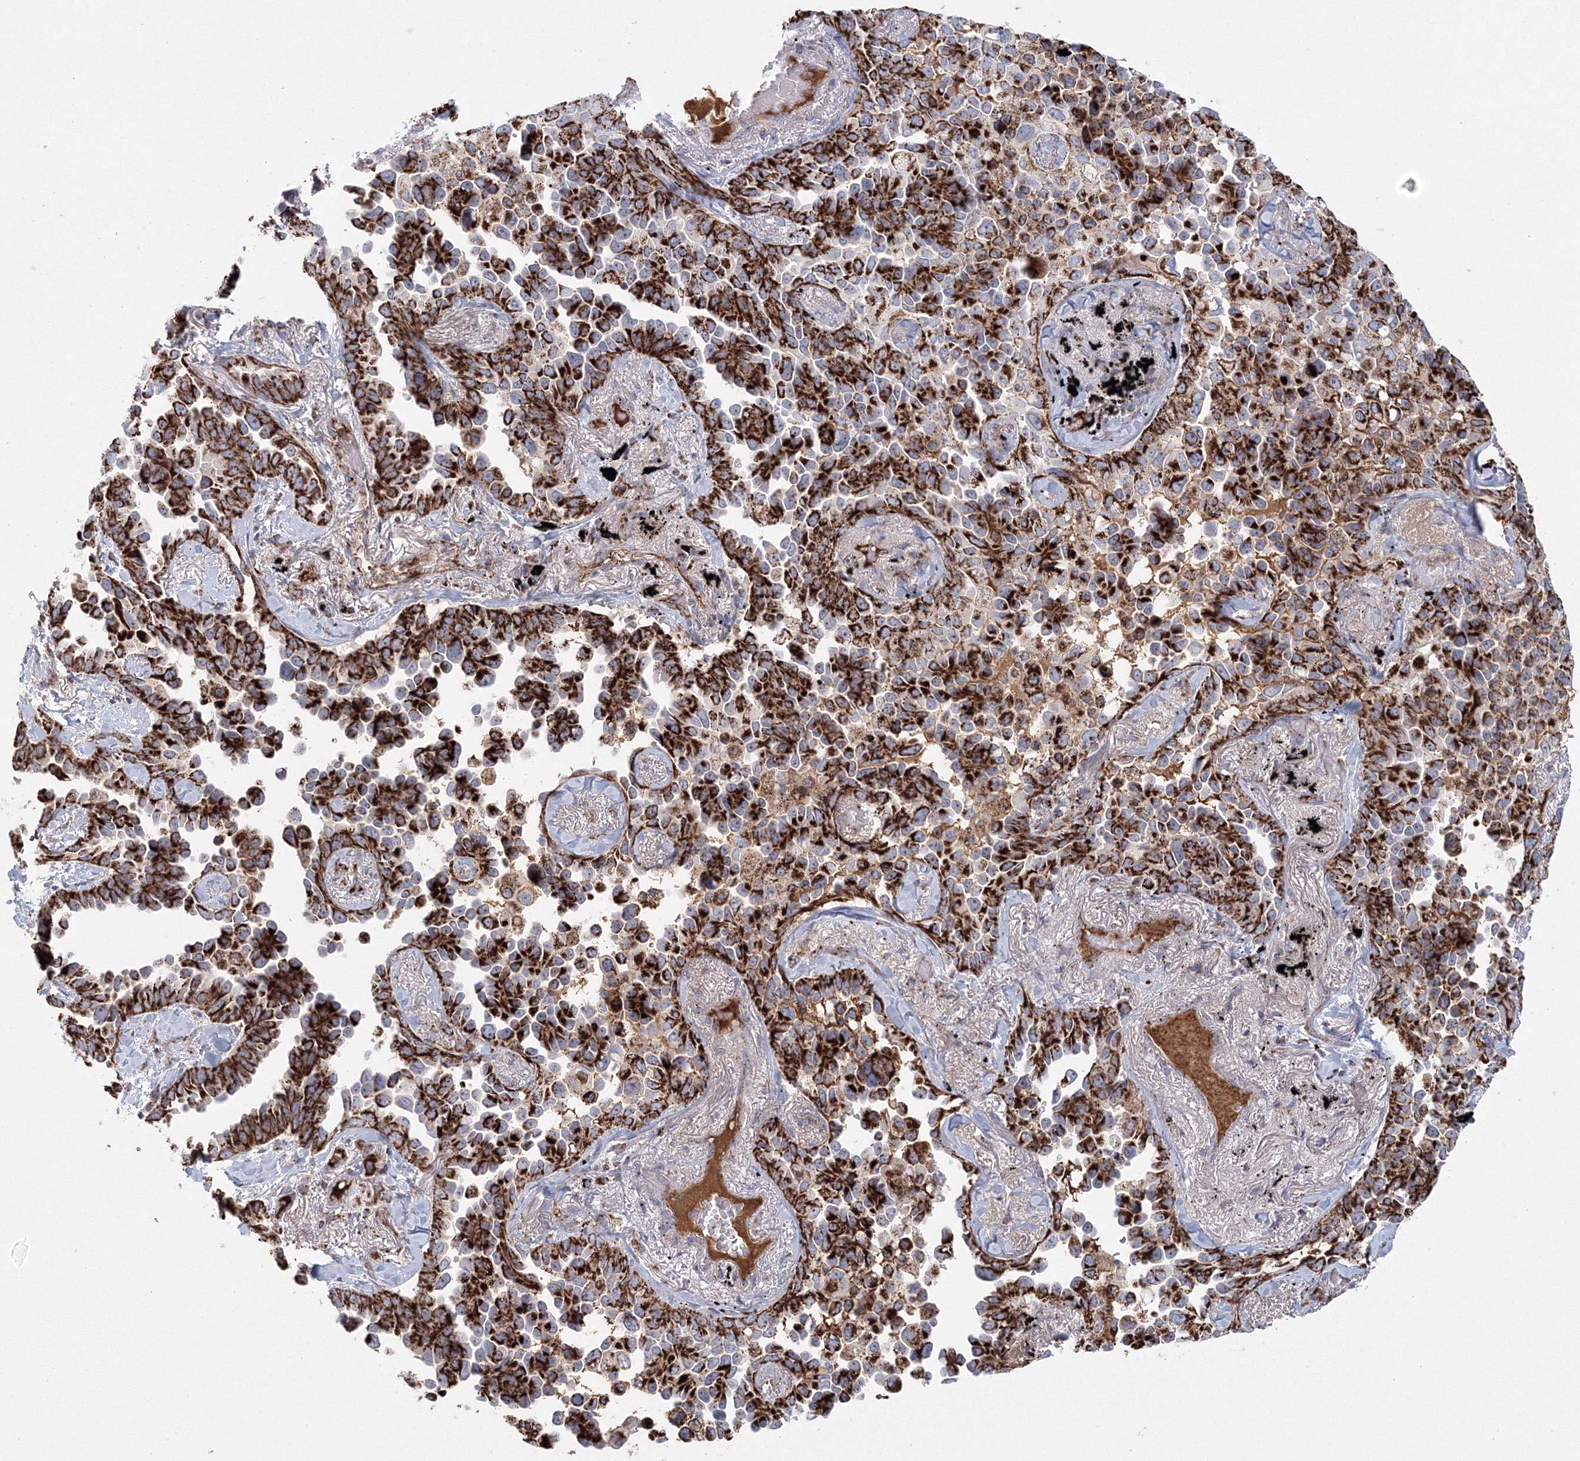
{"staining": {"intensity": "strong", "quantity": ">75%", "location": "cytoplasmic/membranous"}, "tissue": "lung cancer", "cell_type": "Tumor cells", "image_type": "cancer", "snomed": [{"axis": "morphology", "description": "Adenocarcinoma, NOS"}, {"axis": "topography", "description": "Lung"}], "caption": "This histopathology image reveals lung adenocarcinoma stained with immunohistochemistry (IHC) to label a protein in brown. The cytoplasmic/membranous of tumor cells show strong positivity for the protein. Nuclei are counter-stained blue.", "gene": "GRPEL1", "patient": {"sex": "female", "age": 67}}